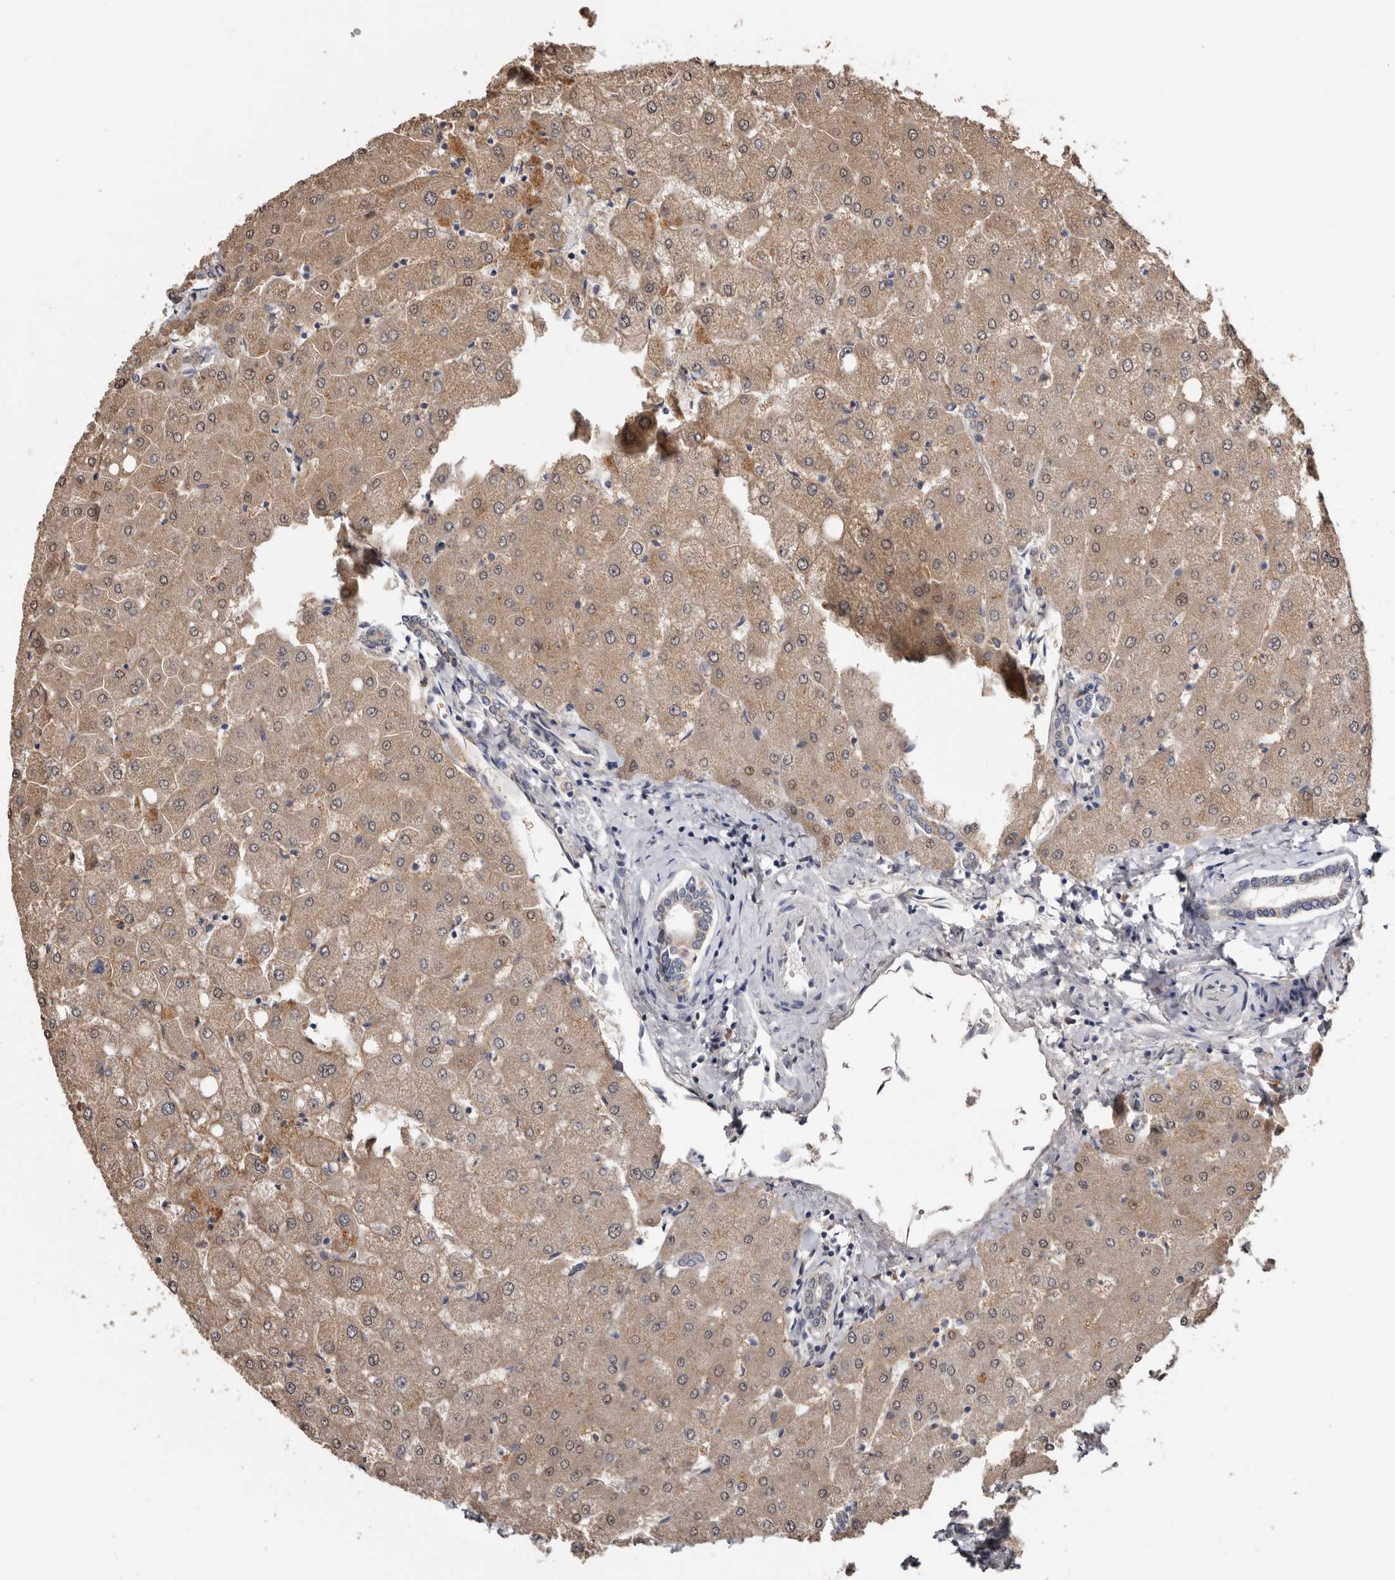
{"staining": {"intensity": "negative", "quantity": "none", "location": "none"}, "tissue": "liver", "cell_type": "Cholangiocytes", "image_type": "normal", "snomed": [{"axis": "morphology", "description": "Normal tissue, NOS"}, {"axis": "topography", "description": "Liver"}], "caption": "Immunohistochemistry (IHC) histopathology image of unremarkable human liver stained for a protein (brown), which shows no staining in cholangiocytes. Brightfield microscopy of immunohistochemistry (IHC) stained with DAB (brown) and hematoxylin (blue), captured at high magnification.", "gene": "MRPL18", "patient": {"sex": "female", "age": 54}}